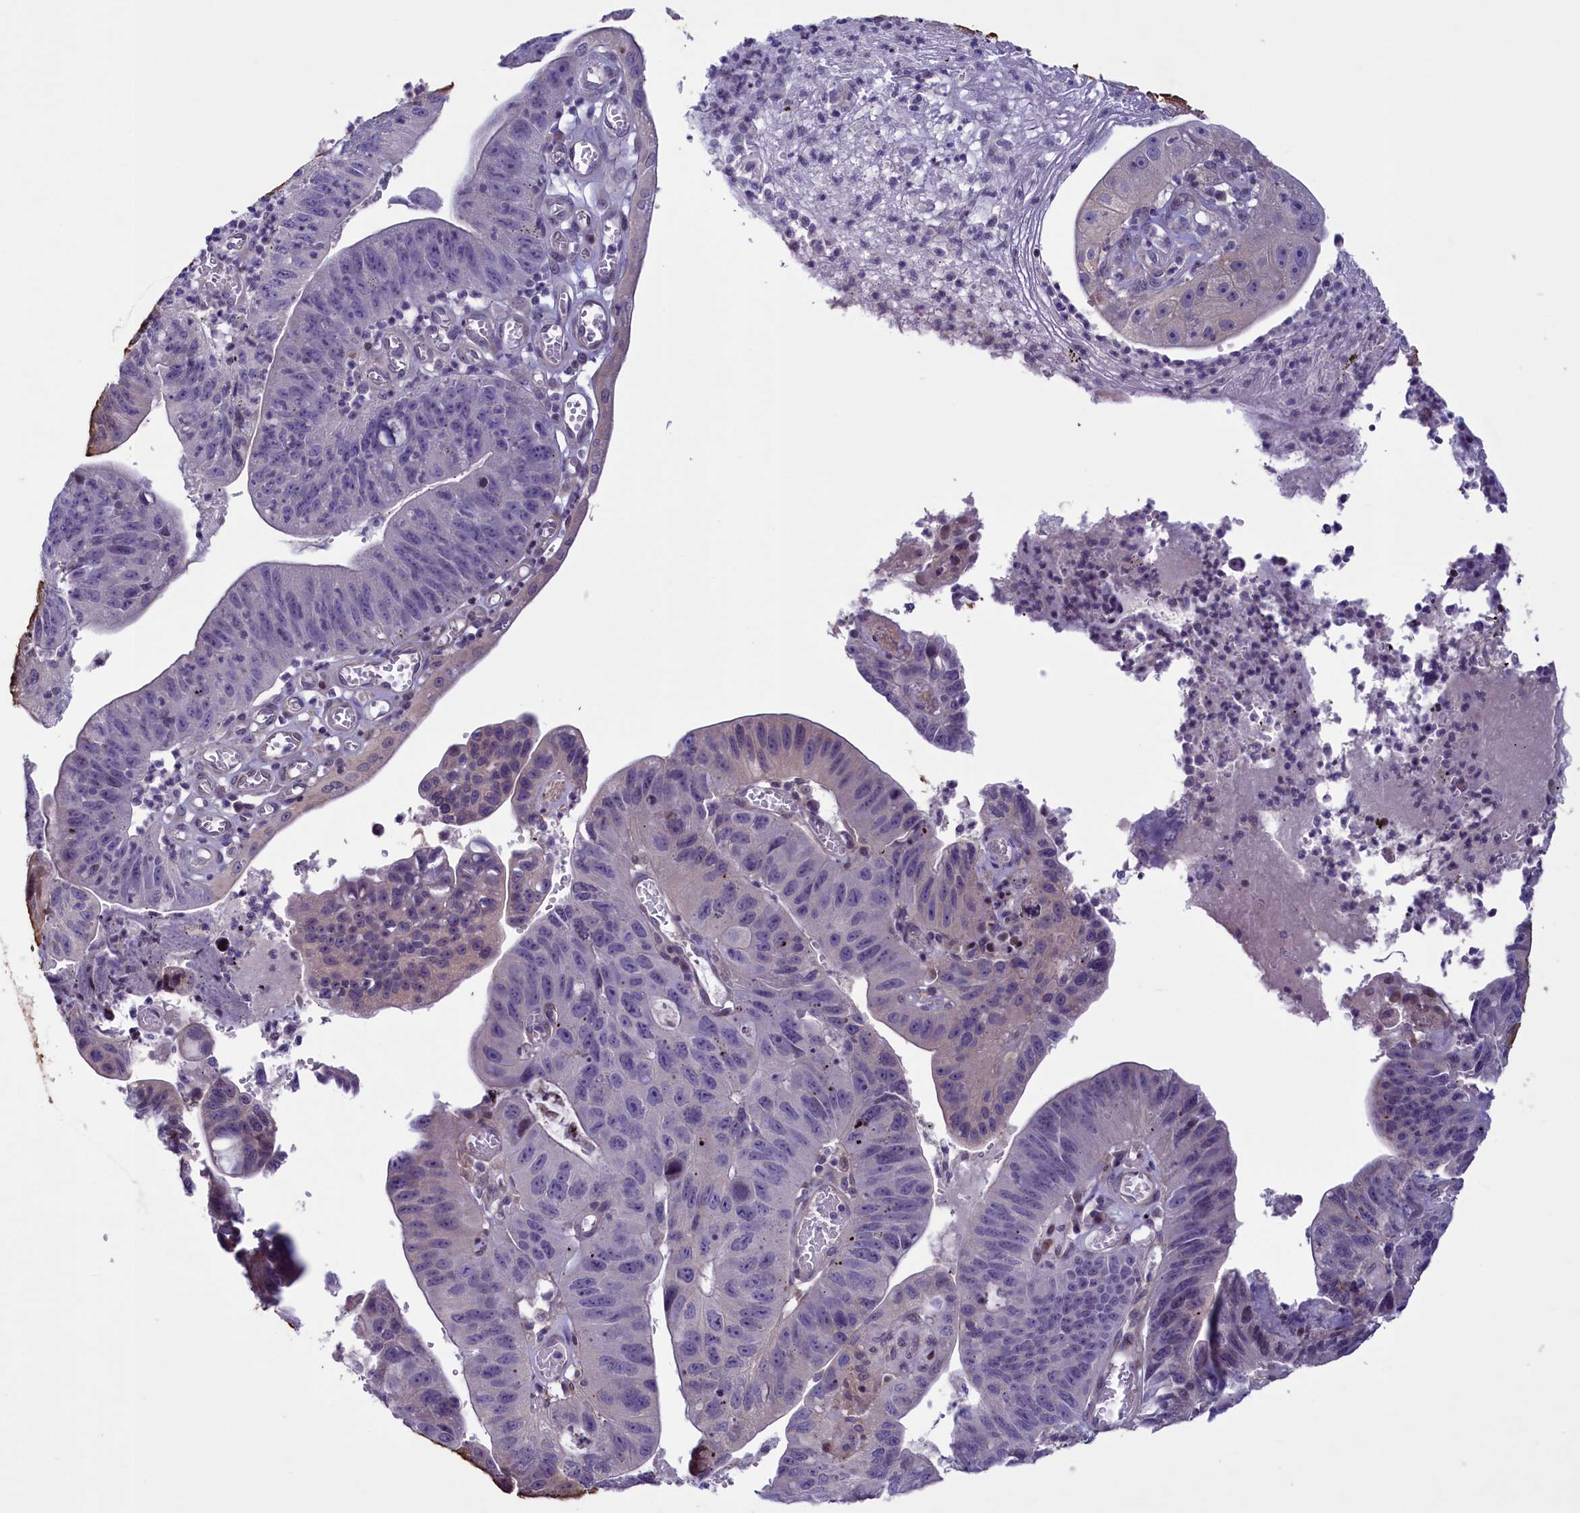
{"staining": {"intensity": "negative", "quantity": "none", "location": "none"}, "tissue": "stomach cancer", "cell_type": "Tumor cells", "image_type": "cancer", "snomed": [{"axis": "morphology", "description": "Adenocarcinoma, NOS"}, {"axis": "topography", "description": "Stomach"}], "caption": "Immunohistochemistry (IHC) histopathology image of neoplastic tissue: human adenocarcinoma (stomach) stained with DAB shows no significant protein staining in tumor cells.", "gene": "MAN2C1", "patient": {"sex": "male", "age": 59}}